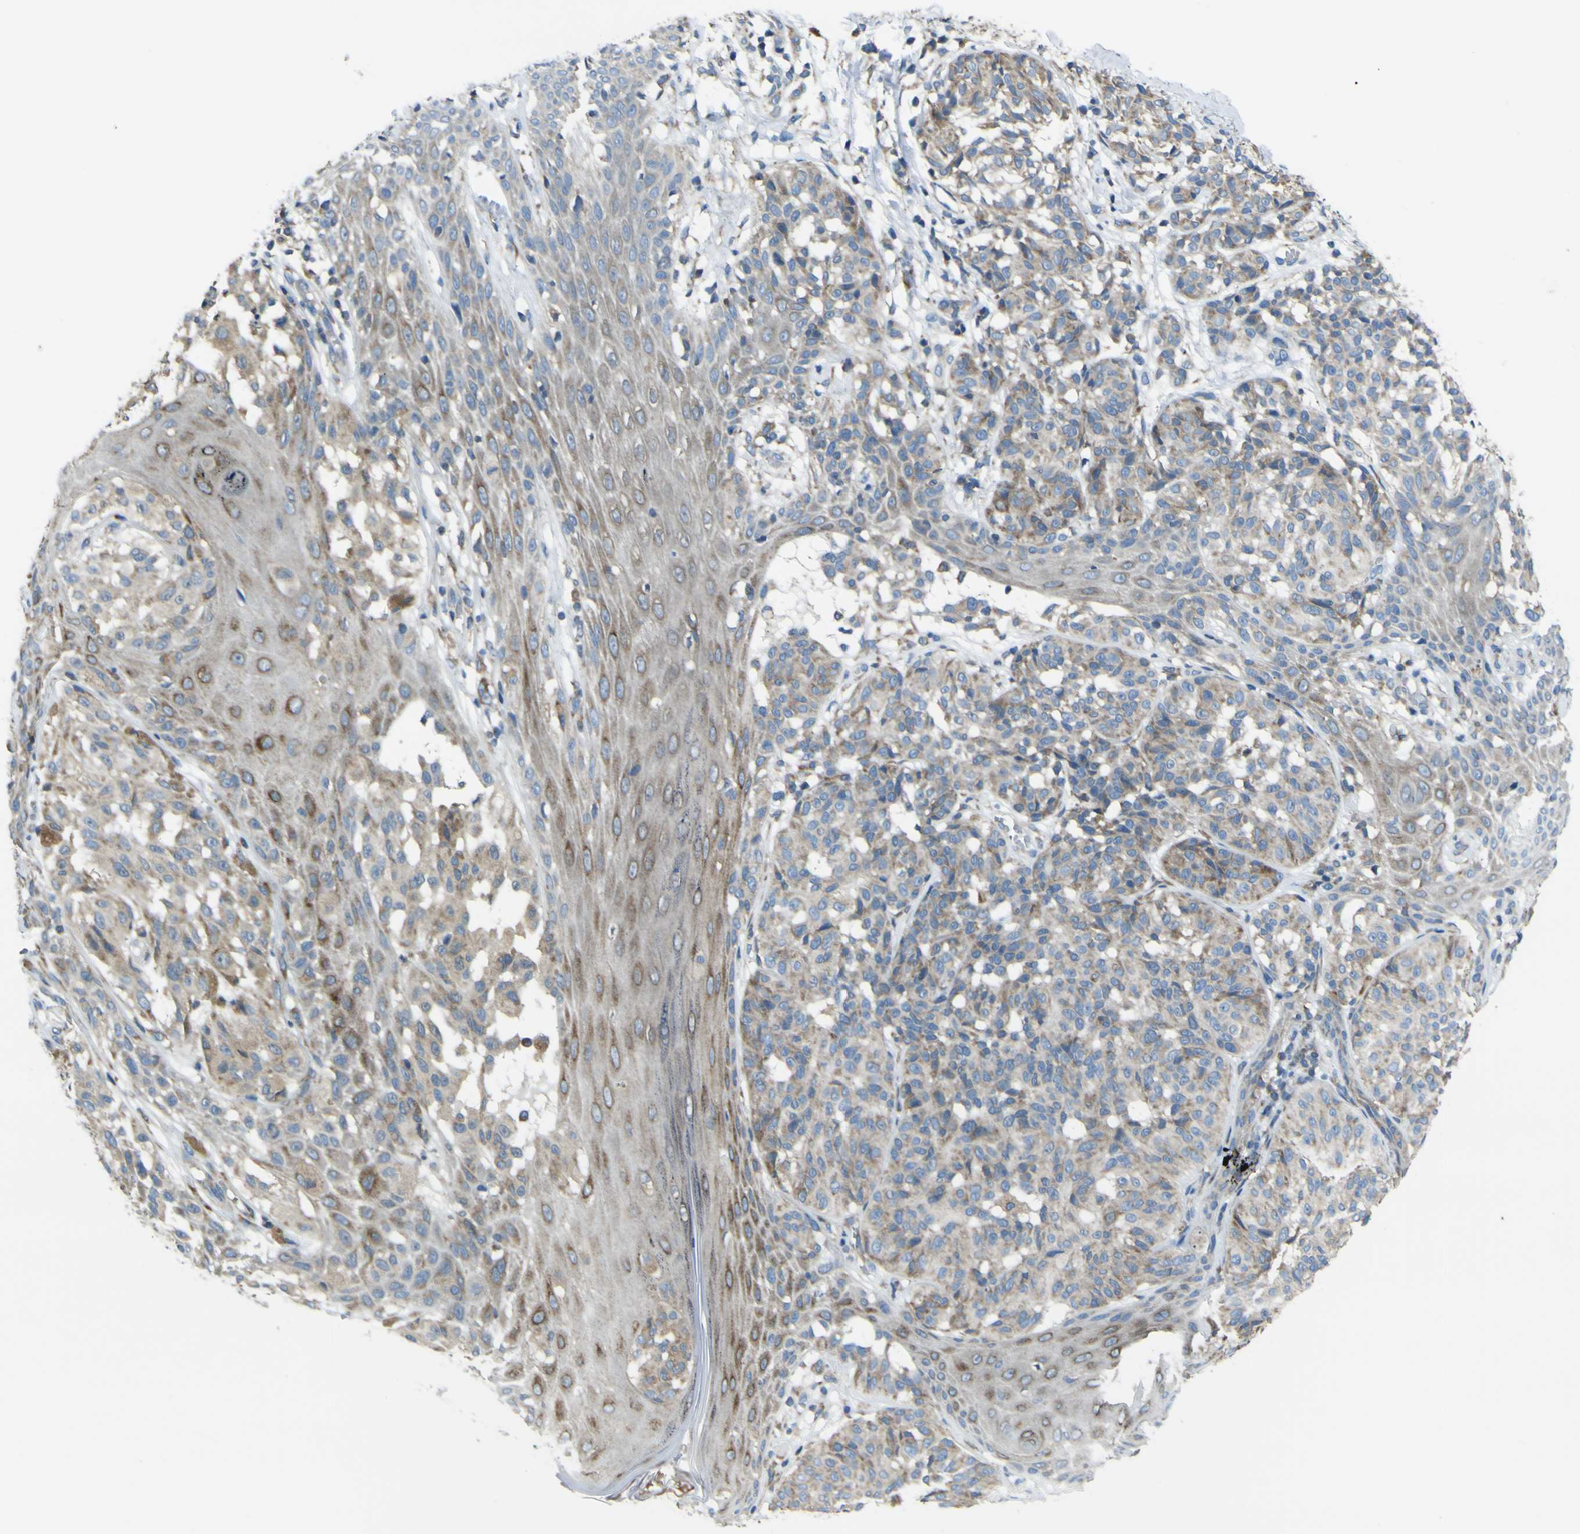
{"staining": {"intensity": "moderate", "quantity": ">75%", "location": "cytoplasmic/membranous"}, "tissue": "melanoma", "cell_type": "Tumor cells", "image_type": "cancer", "snomed": [{"axis": "morphology", "description": "Malignant melanoma, NOS"}, {"axis": "topography", "description": "Skin"}], "caption": "Immunohistochemistry (IHC) histopathology image of malignant melanoma stained for a protein (brown), which displays medium levels of moderate cytoplasmic/membranous positivity in approximately >75% of tumor cells.", "gene": "STIM1", "patient": {"sex": "female", "age": 46}}